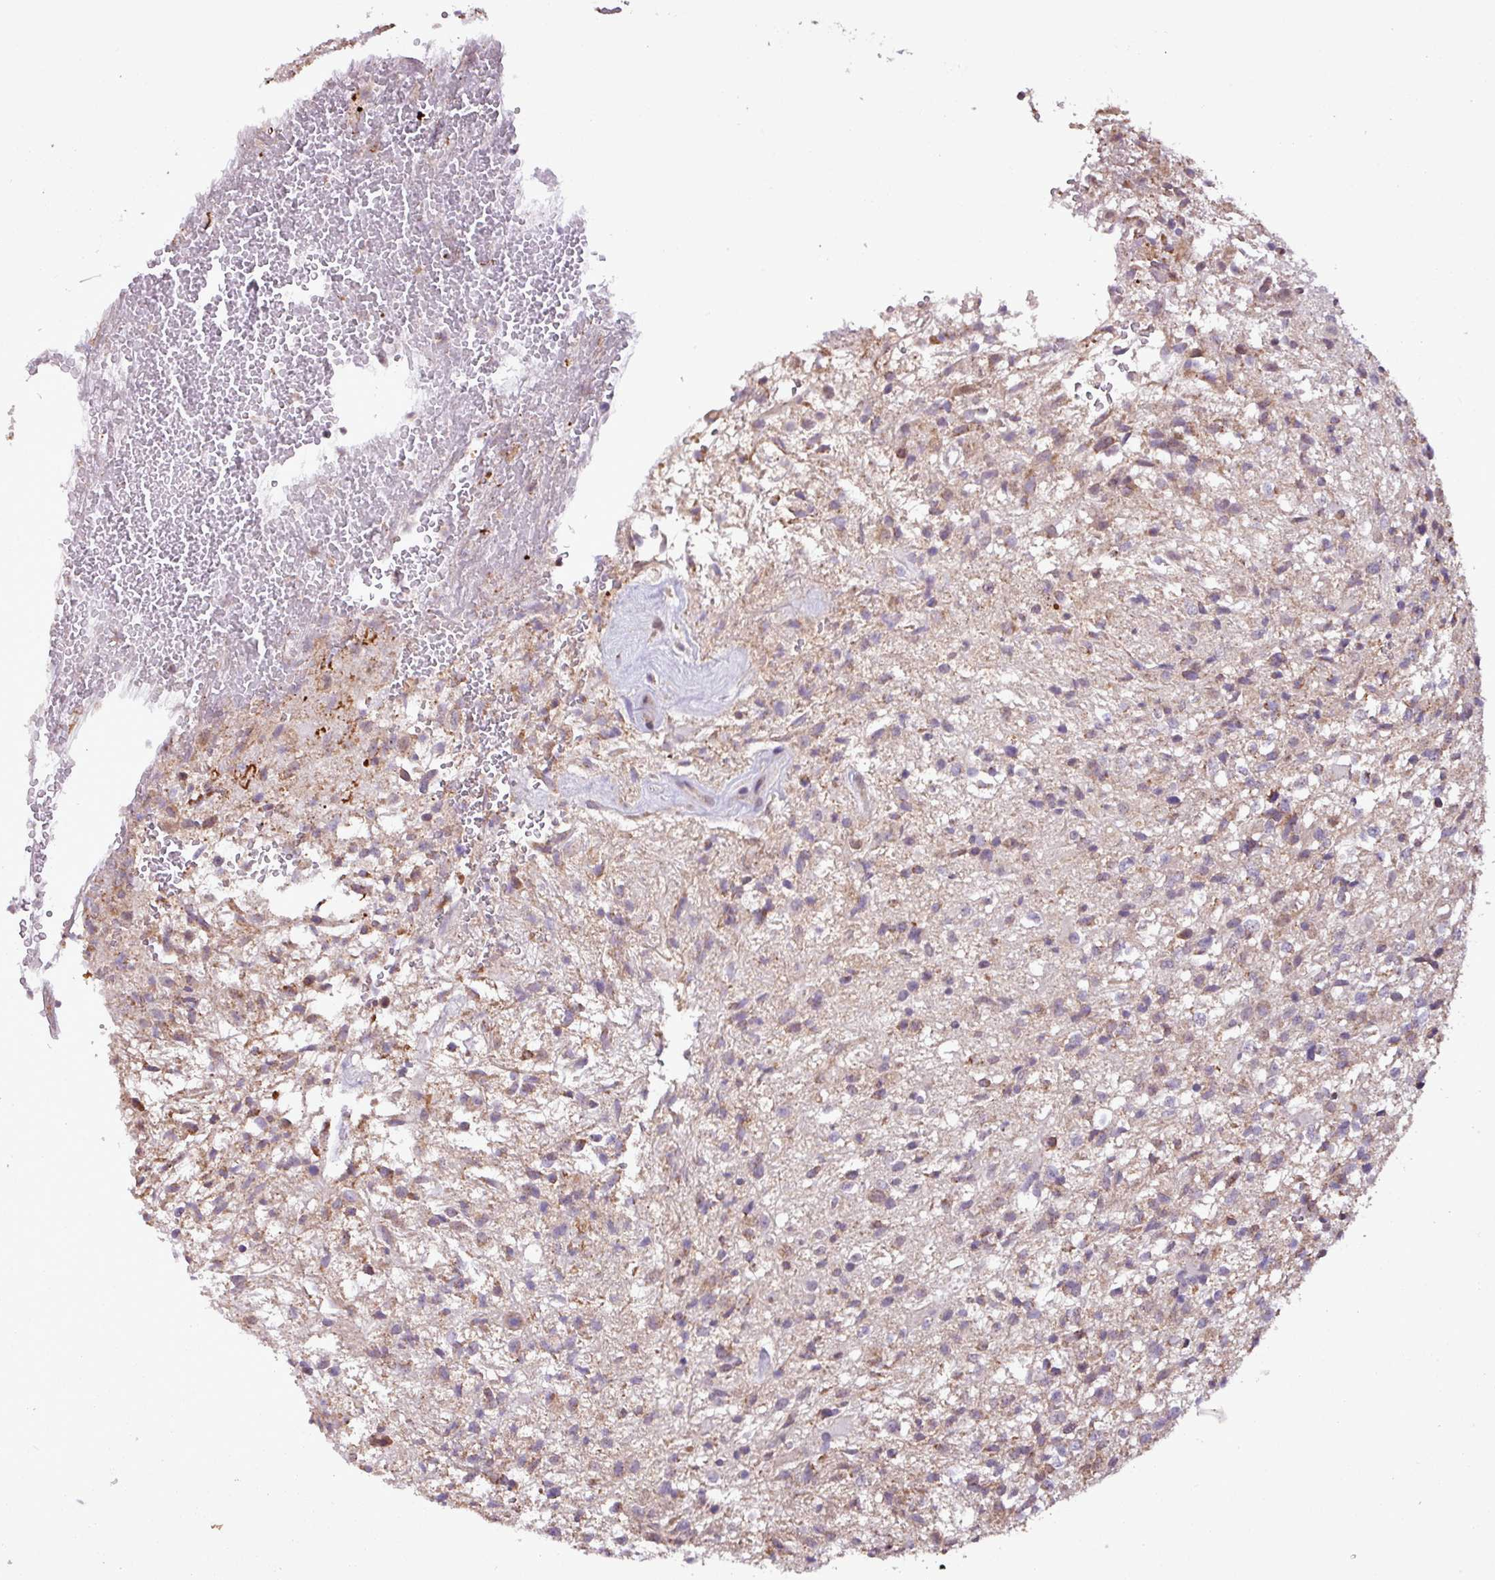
{"staining": {"intensity": "moderate", "quantity": "25%-75%", "location": "cytoplasmic/membranous"}, "tissue": "glioma", "cell_type": "Tumor cells", "image_type": "cancer", "snomed": [{"axis": "morphology", "description": "Glioma, malignant, High grade"}, {"axis": "topography", "description": "Brain"}], "caption": "Glioma stained for a protein demonstrates moderate cytoplasmic/membranous positivity in tumor cells. (Stains: DAB in brown, nuclei in blue, Microscopy: brightfield microscopy at high magnification).", "gene": "MCTP2", "patient": {"sex": "male", "age": 56}}